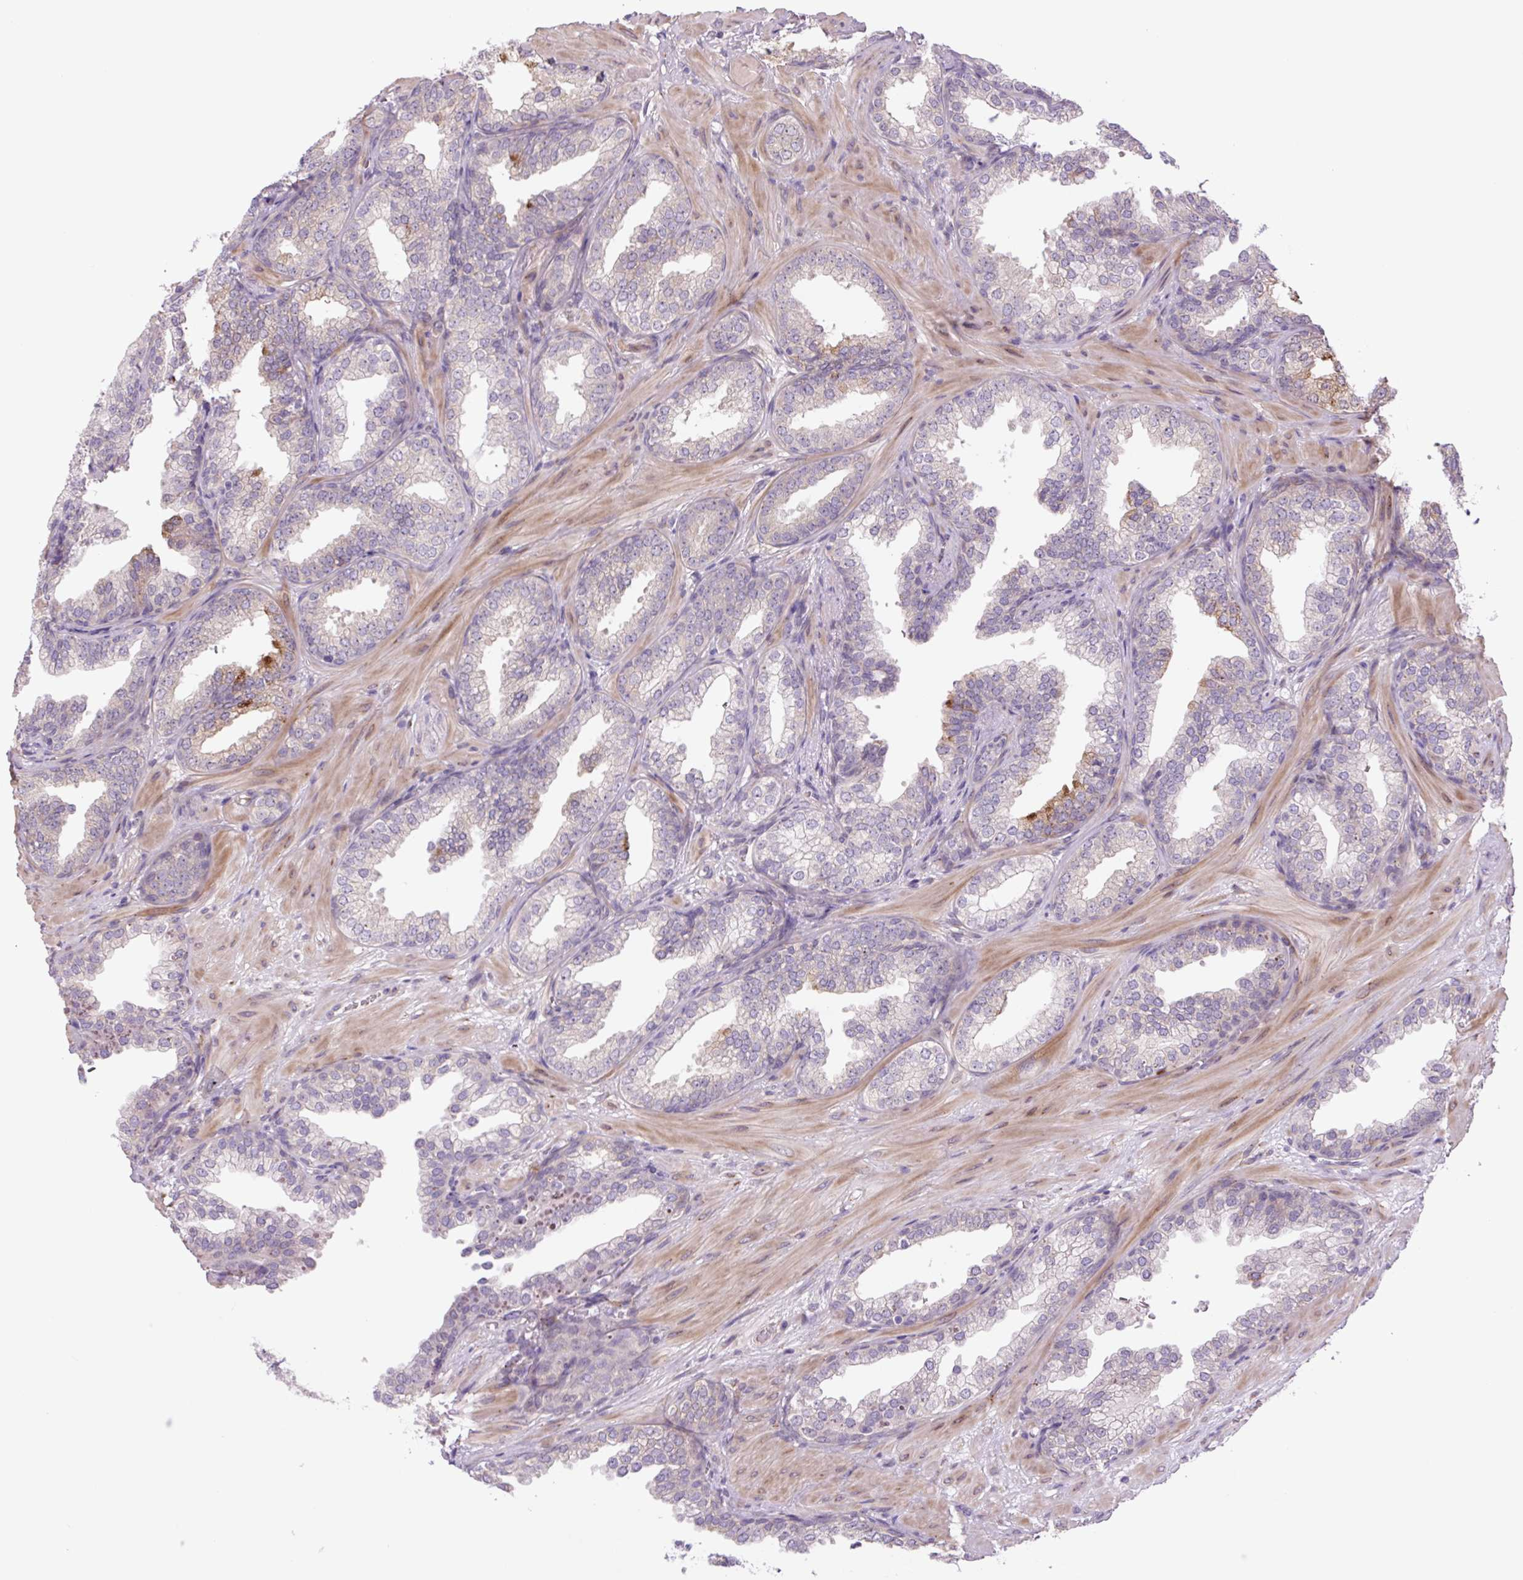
{"staining": {"intensity": "negative", "quantity": "none", "location": "none"}, "tissue": "prostate cancer", "cell_type": "Tumor cells", "image_type": "cancer", "snomed": [{"axis": "morphology", "description": "Adenocarcinoma, High grade"}, {"axis": "topography", "description": "Prostate"}], "caption": "IHC histopathology image of neoplastic tissue: prostate cancer stained with DAB (3,3'-diaminobenzidine) displays no significant protein staining in tumor cells.", "gene": "PLA2G4A", "patient": {"sex": "male", "age": 58}}